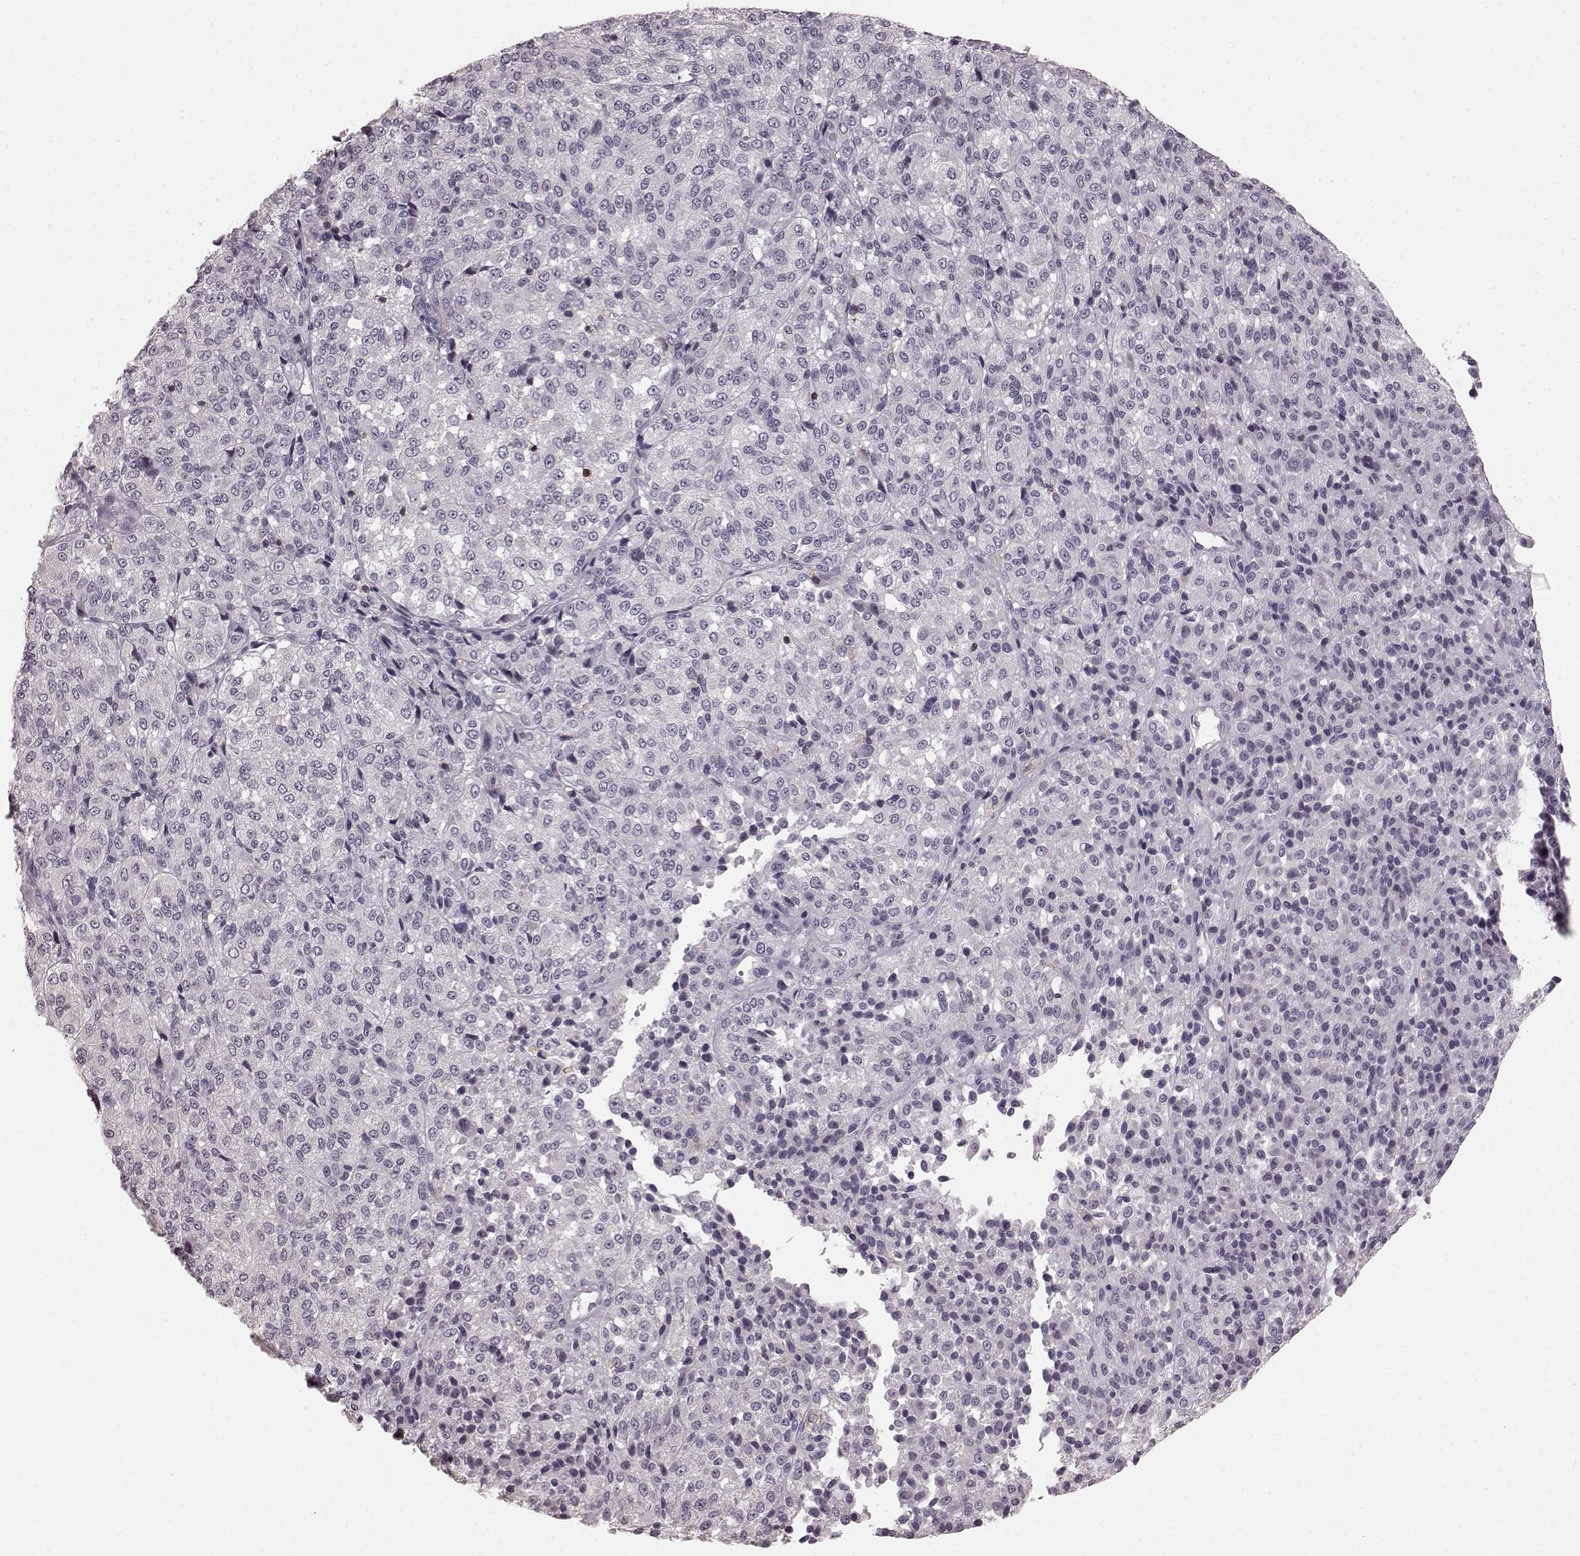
{"staining": {"intensity": "negative", "quantity": "none", "location": "none"}, "tissue": "melanoma", "cell_type": "Tumor cells", "image_type": "cancer", "snomed": [{"axis": "morphology", "description": "Malignant melanoma, Metastatic site"}, {"axis": "topography", "description": "Brain"}], "caption": "An image of melanoma stained for a protein reveals no brown staining in tumor cells.", "gene": "CD28", "patient": {"sex": "female", "age": 56}}